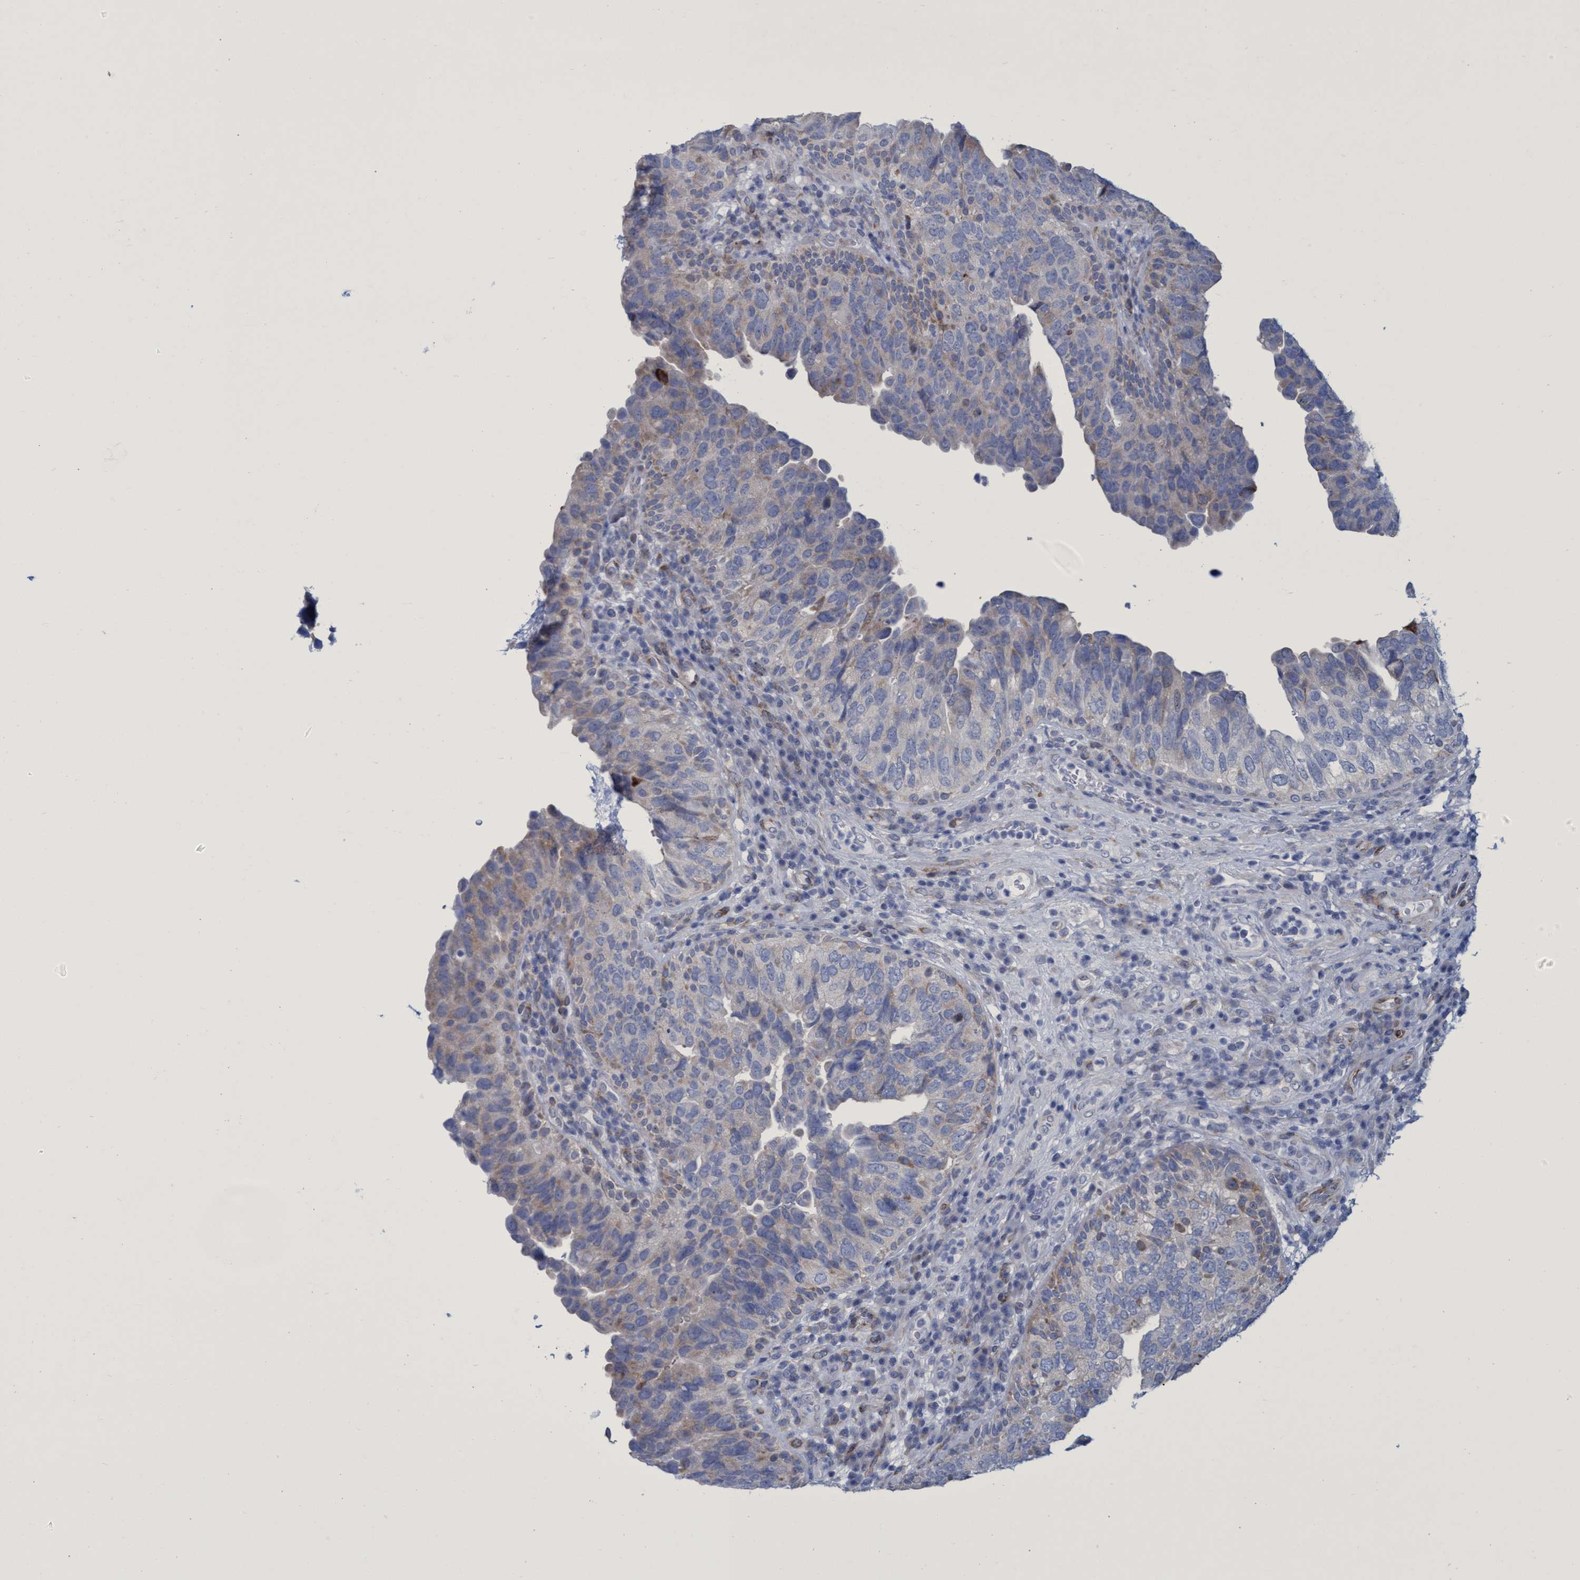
{"staining": {"intensity": "weak", "quantity": "<25%", "location": "cytoplasmic/membranous"}, "tissue": "urothelial cancer", "cell_type": "Tumor cells", "image_type": "cancer", "snomed": [{"axis": "morphology", "description": "Urothelial carcinoma, High grade"}, {"axis": "topography", "description": "Urinary bladder"}], "caption": "This is an immunohistochemistry photomicrograph of urothelial carcinoma (high-grade). There is no positivity in tumor cells.", "gene": "R3HCC1", "patient": {"sex": "female", "age": 82}}